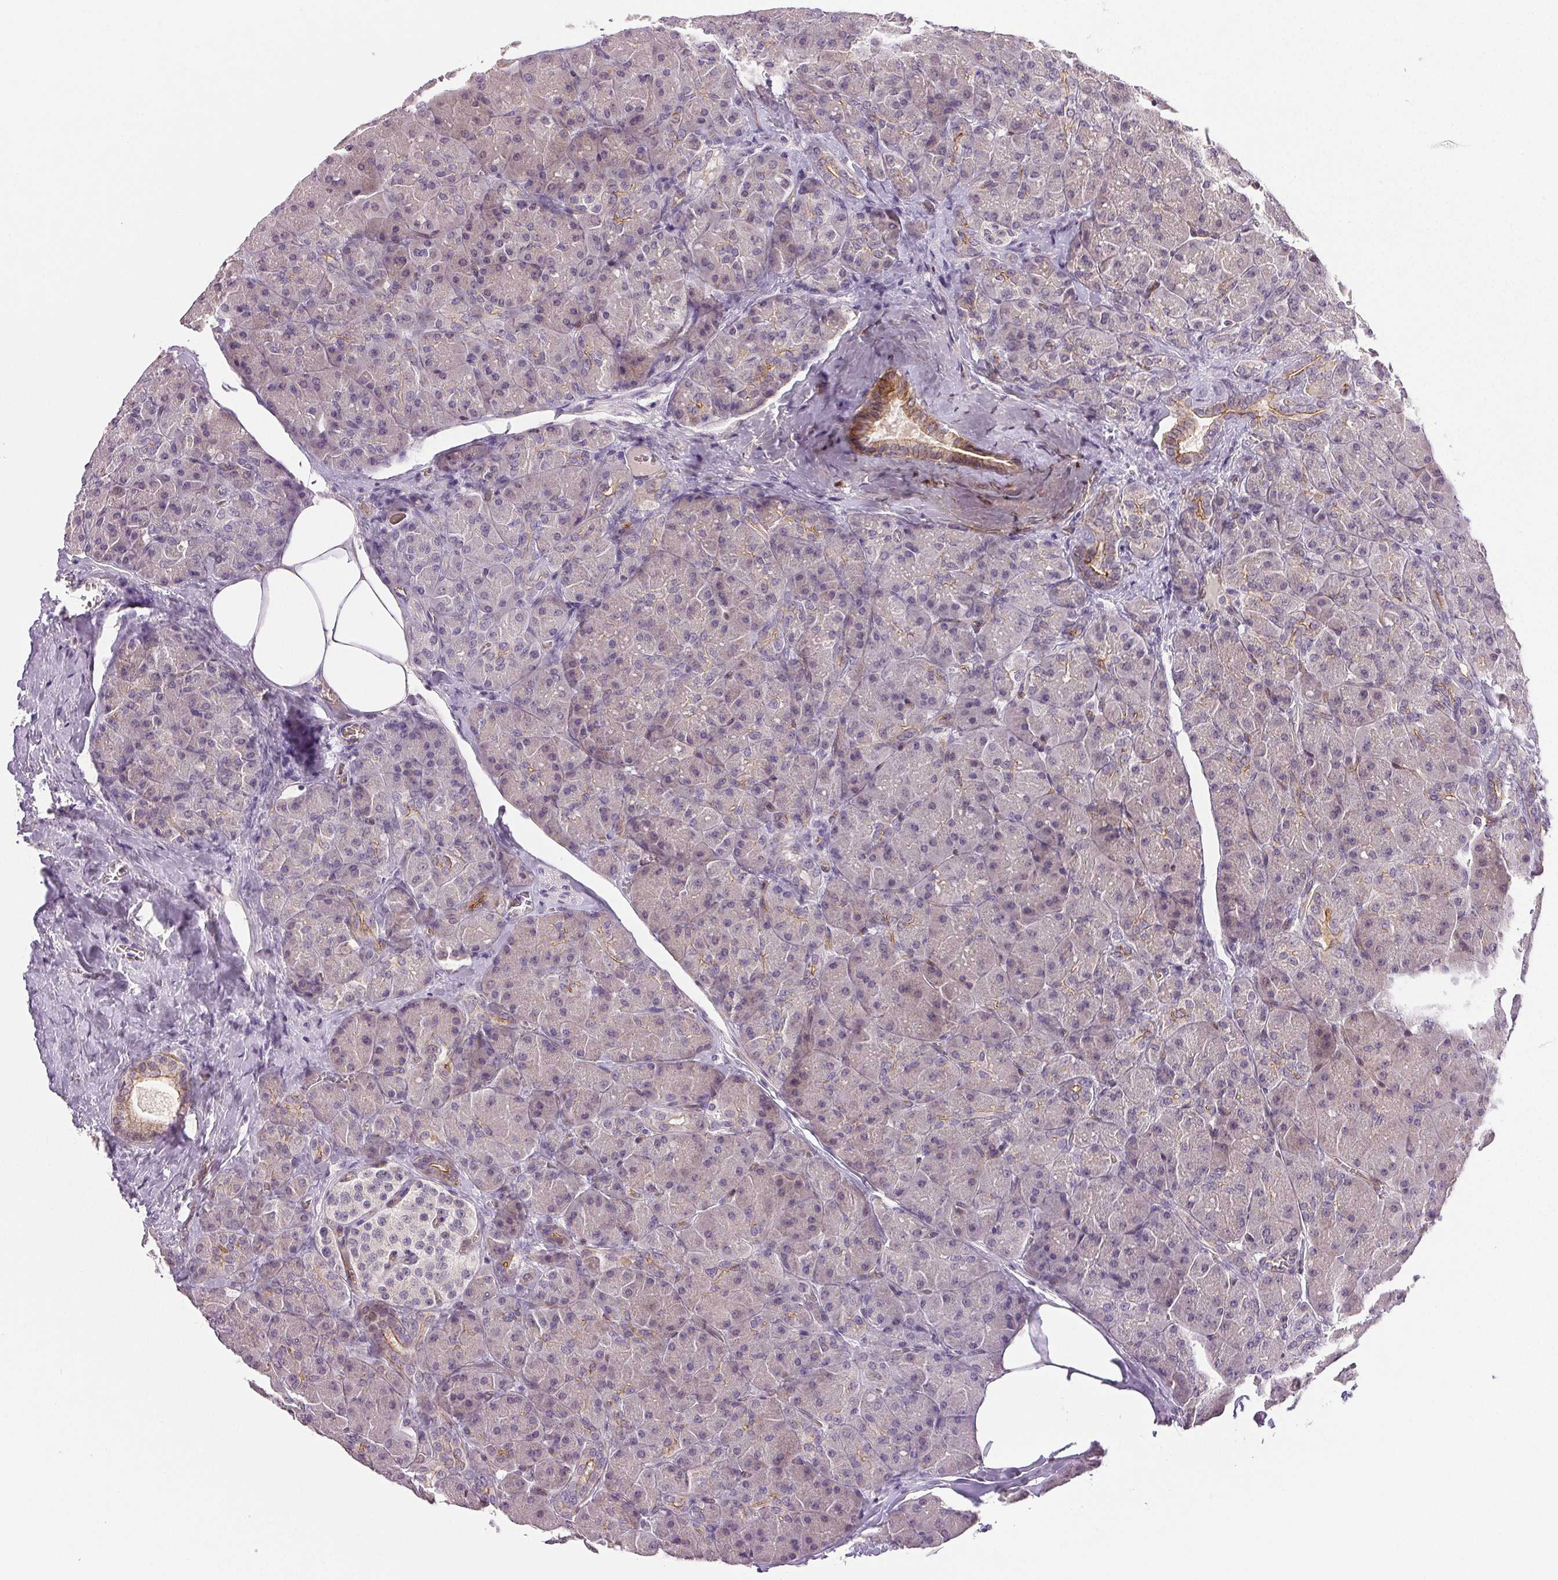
{"staining": {"intensity": "moderate", "quantity": "<25%", "location": "cytoplasmic/membranous"}, "tissue": "pancreas", "cell_type": "Exocrine glandular cells", "image_type": "normal", "snomed": [{"axis": "morphology", "description": "Normal tissue, NOS"}, {"axis": "topography", "description": "Pancreas"}], "caption": "IHC of normal human pancreas exhibits low levels of moderate cytoplasmic/membranous staining in about <25% of exocrine glandular cells.", "gene": "PLCB1", "patient": {"sex": "male", "age": 55}}